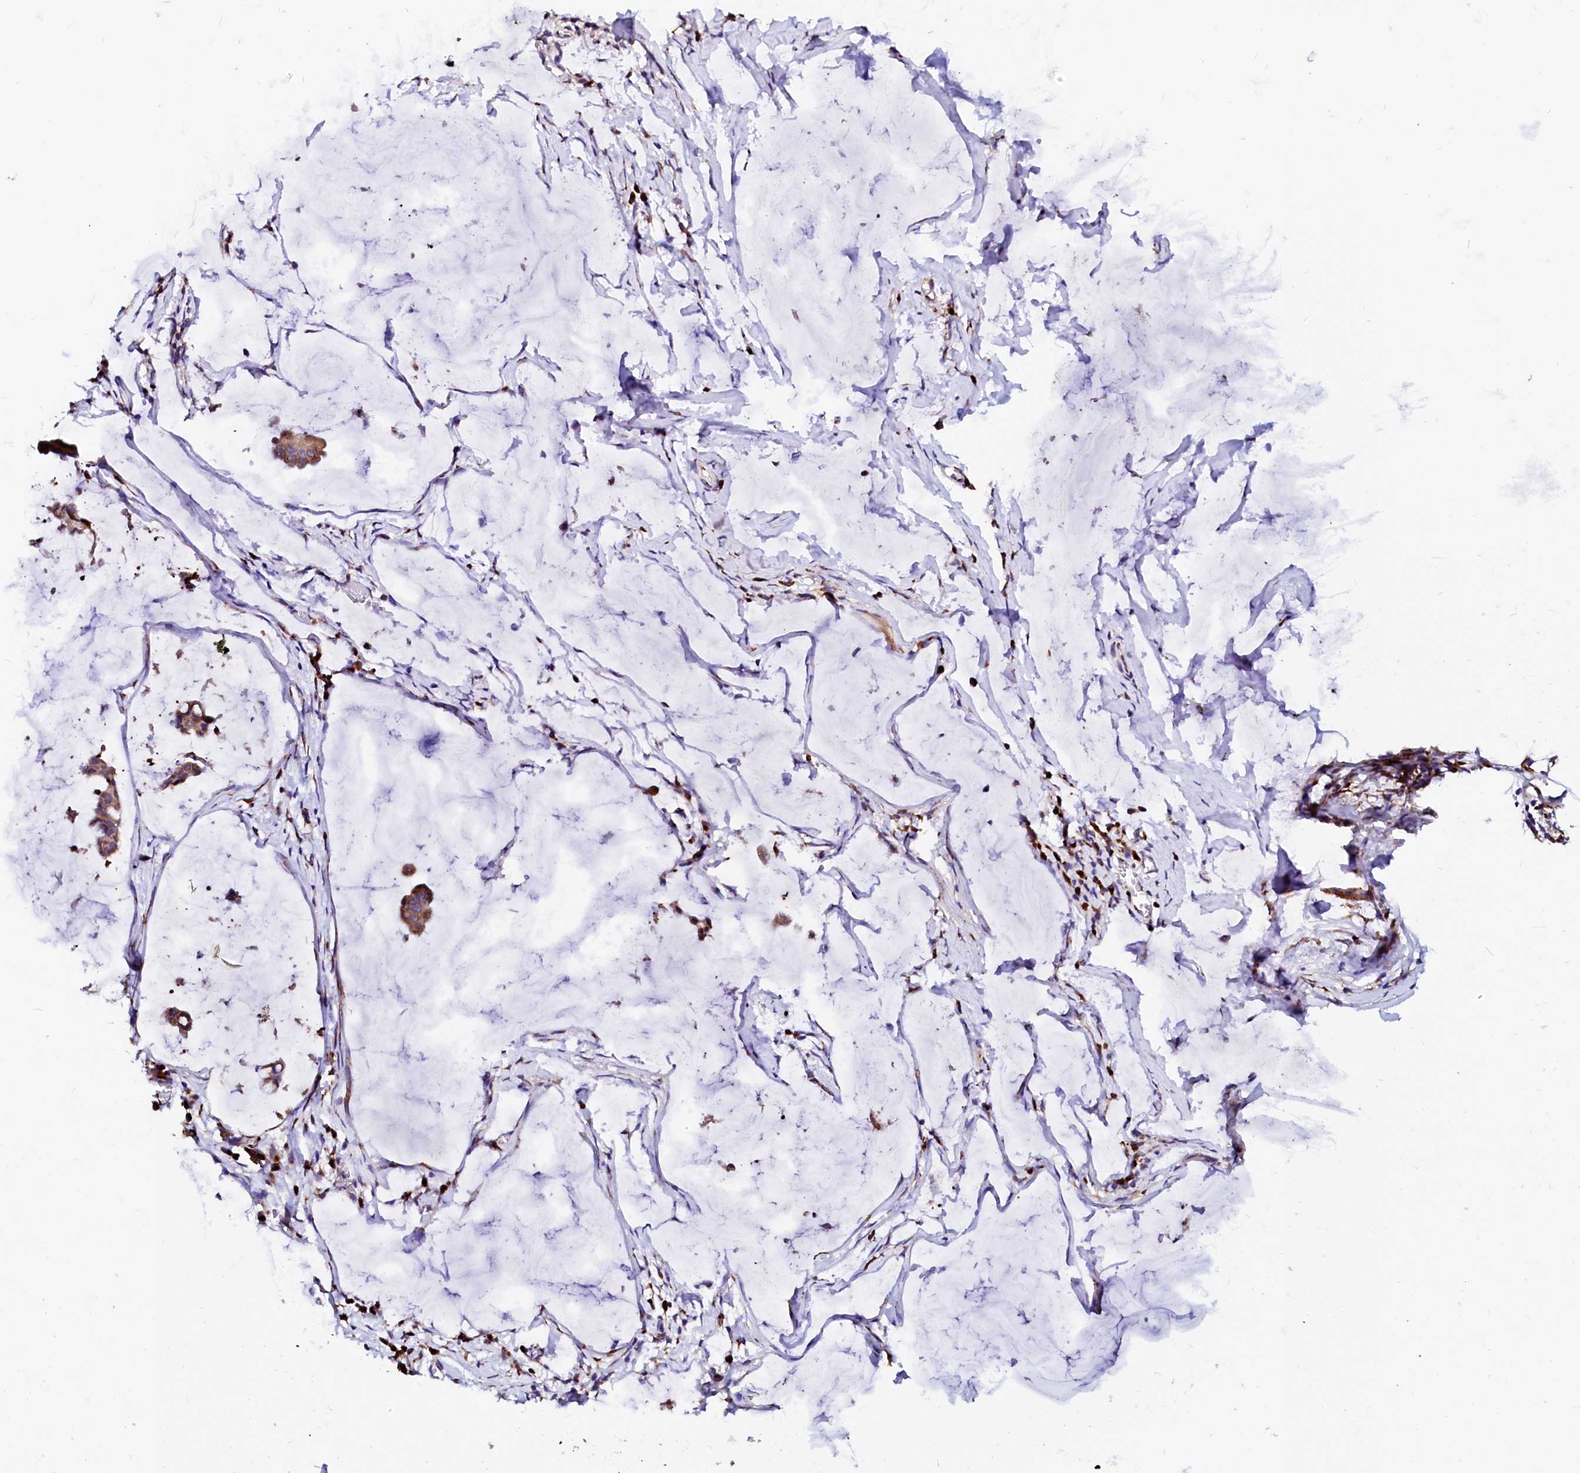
{"staining": {"intensity": "strong", "quantity": ">75%", "location": "cytoplasmic/membranous"}, "tissue": "ovarian cancer", "cell_type": "Tumor cells", "image_type": "cancer", "snomed": [{"axis": "morphology", "description": "Cystadenocarcinoma, mucinous, NOS"}, {"axis": "topography", "description": "Ovary"}], "caption": "Immunohistochemistry histopathology image of neoplastic tissue: ovarian cancer stained using IHC displays high levels of strong protein expression localized specifically in the cytoplasmic/membranous of tumor cells, appearing as a cytoplasmic/membranous brown color.", "gene": "LMAN1", "patient": {"sex": "female", "age": 73}}